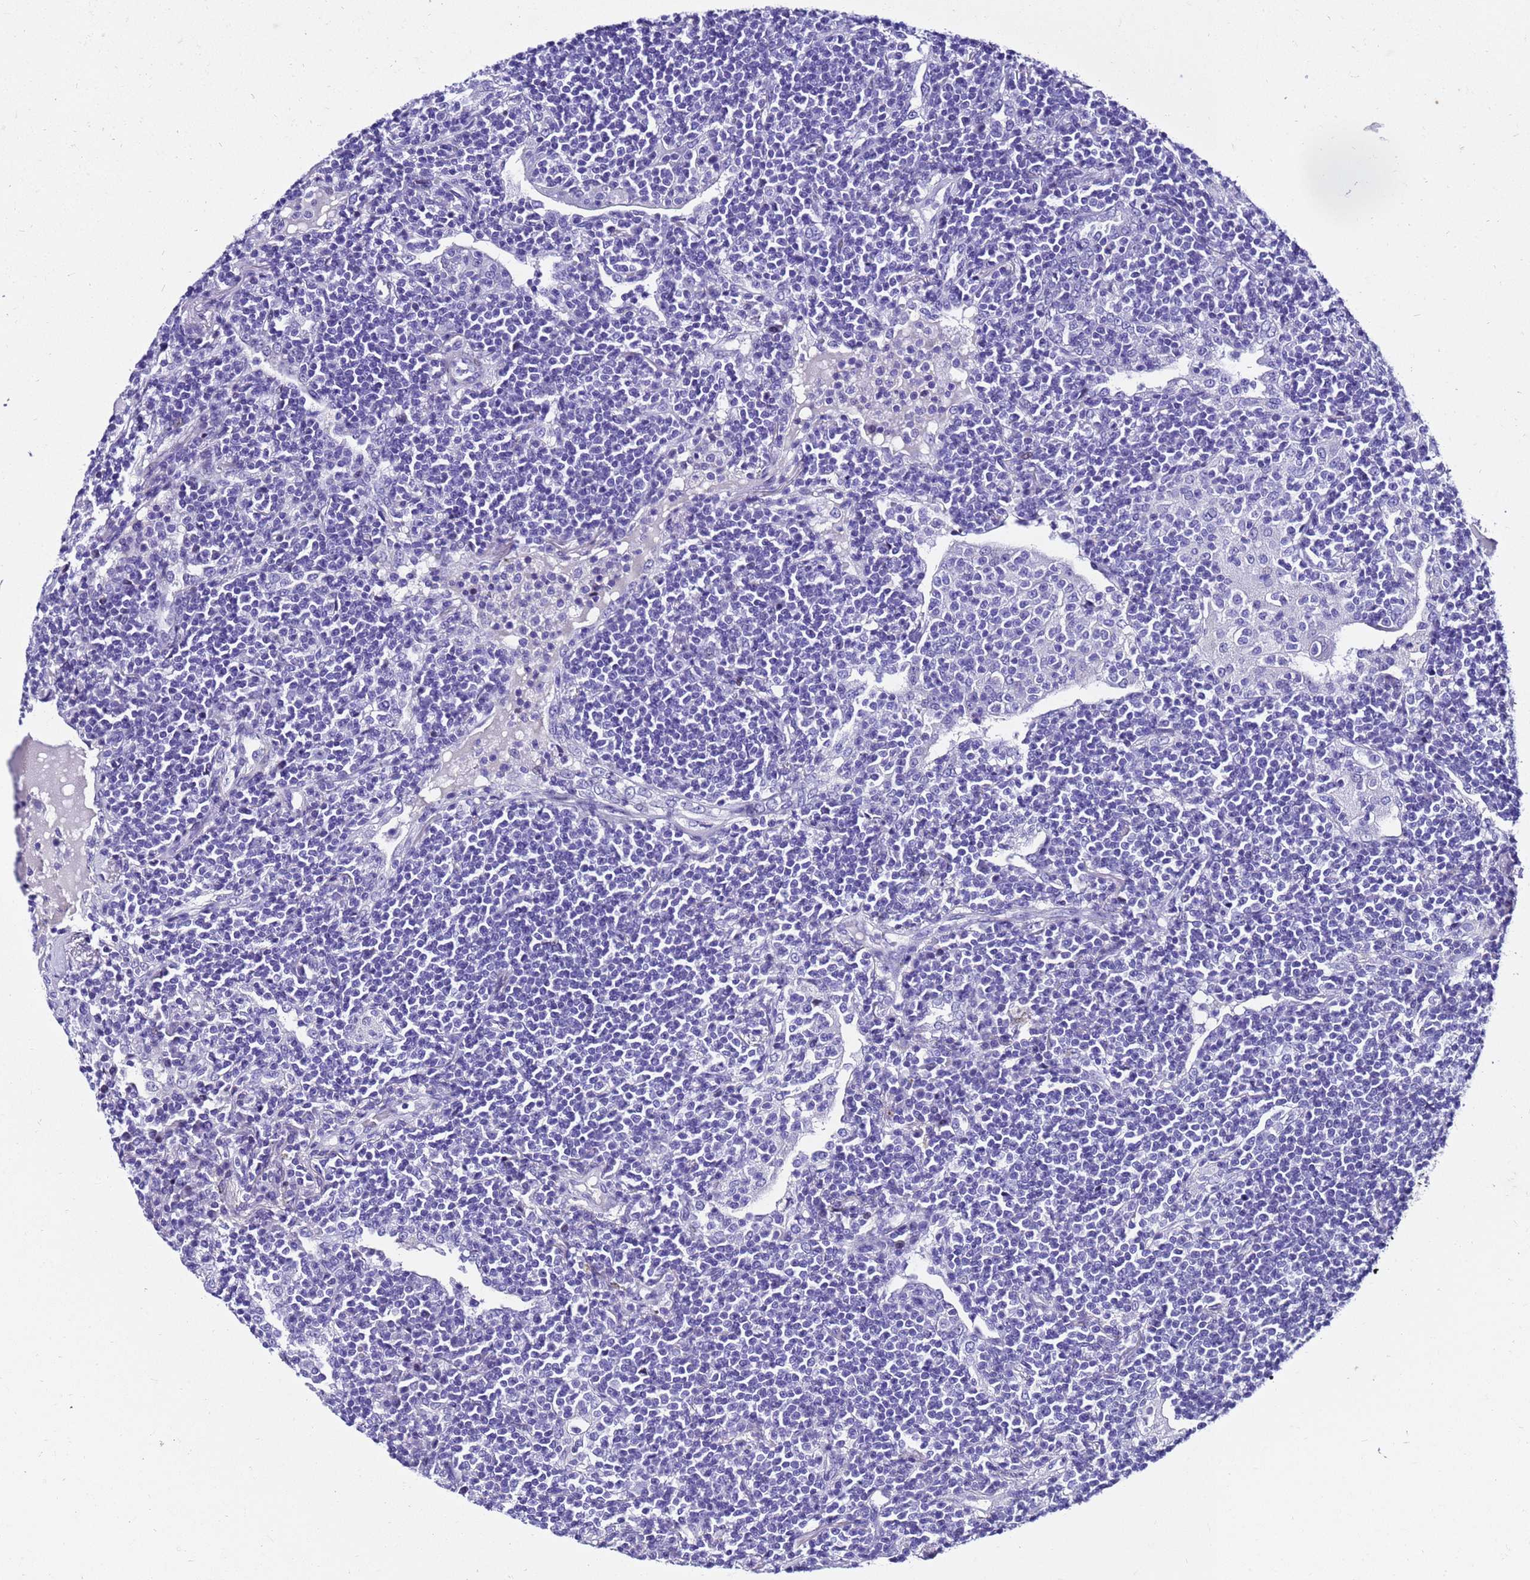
{"staining": {"intensity": "negative", "quantity": "none", "location": "none"}, "tissue": "lymphoma", "cell_type": "Tumor cells", "image_type": "cancer", "snomed": [{"axis": "morphology", "description": "Malignant lymphoma, non-Hodgkin's type, Low grade"}, {"axis": "topography", "description": "Lung"}], "caption": "Immunohistochemical staining of human lymphoma displays no significant staining in tumor cells. (Stains: DAB (3,3'-diaminobenzidine) IHC with hematoxylin counter stain, Microscopy: brightfield microscopy at high magnification).", "gene": "ZNF417", "patient": {"sex": "female", "age": 71}}